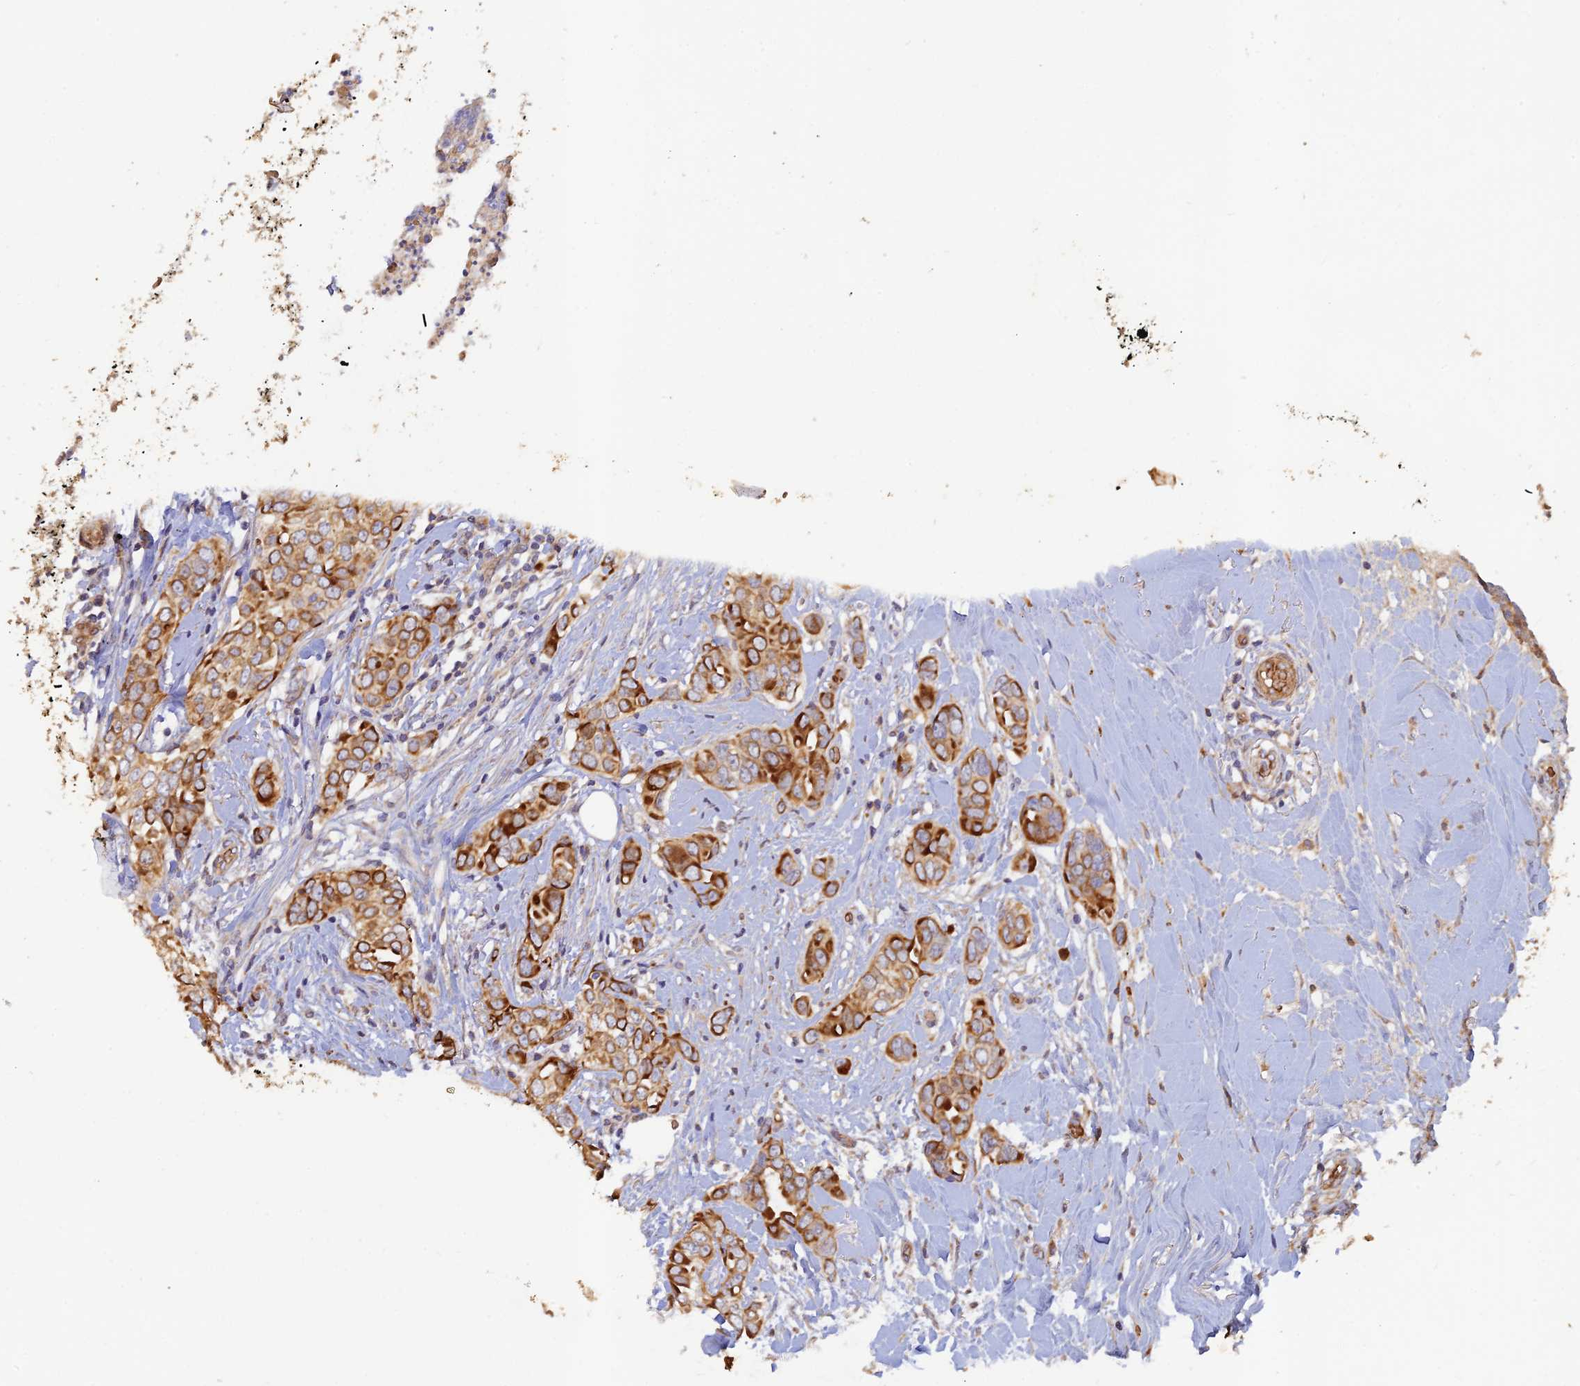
{"staining": {"intensity": "strong", "quantity": "25%-75%", "location": "cytoplasmic/membranous"}, "tissue": "breast cancer", "cell_type": "Tumor cells", "image_type": "cancer", "snomed": [{"axis": "morphology", "description": "Lobular carcinoma"}, {"axis": "topography", "description": "Breast"}], "caption": "A micrograph of breast cancer (lobular carcinoma) stained for a protein exhibits strong cytoplasmic/membranous brown staining in tumor cells.", "gene": "GMCL1", "patient": {"sex": "female", "age": 51}}